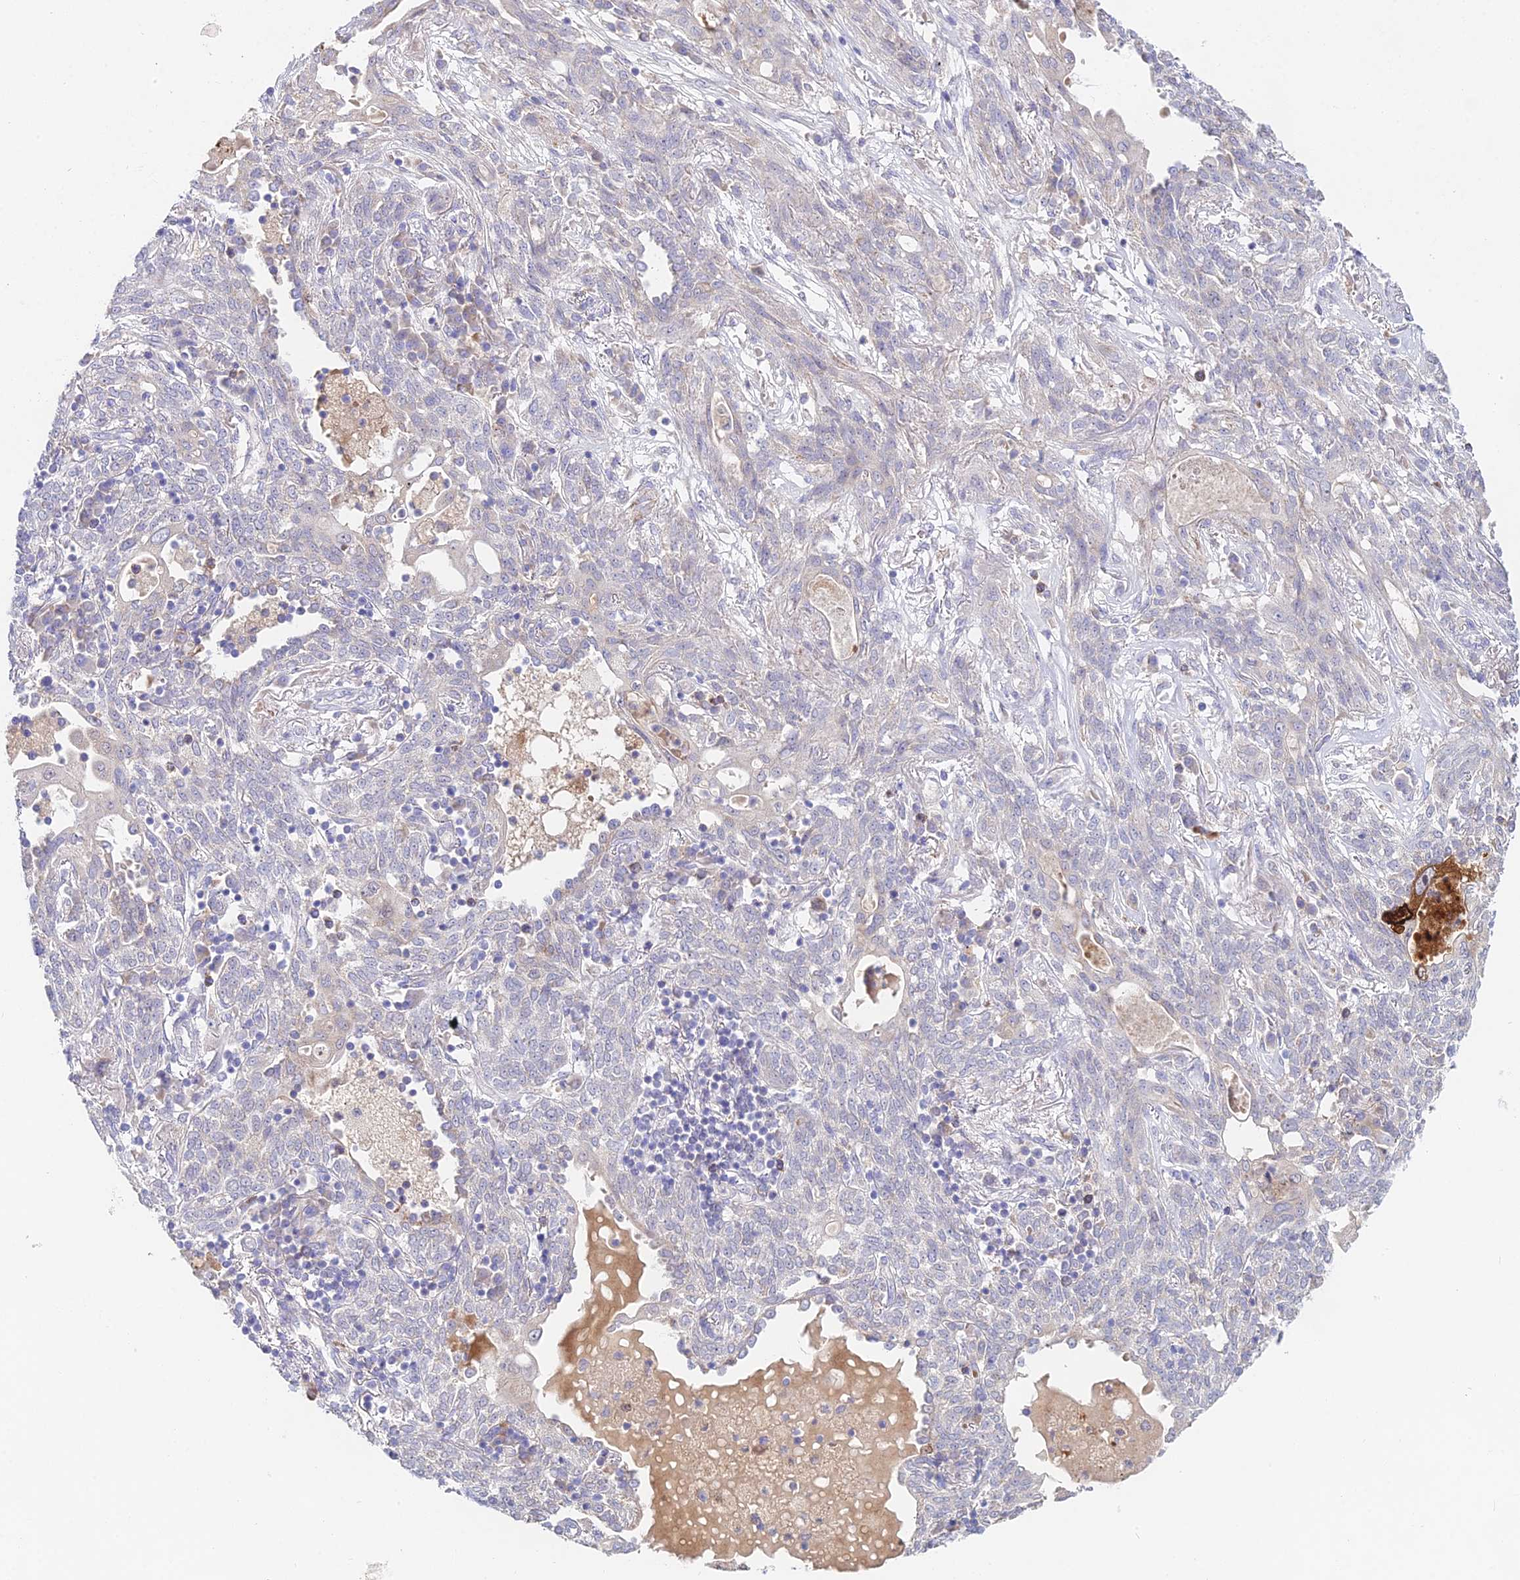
{"staining": {"intensity": "negative", "quantity": "none", "location": "none"}, "tissue": "lung cancer", "cell_type": "Tumor cells", "image_type": "cancer", "snomed": [{"axis": "morphology", "description": "Squamous cell carcinoma, NOS"}, {"axis": "topography", "description": "Lung"}], "caption": "Tumor cells are negative for brown protein staining in lung cancer (squamous cell carcinoma).", "gene": "WDR43", "patient": {"sex": "female", "age": 70}}